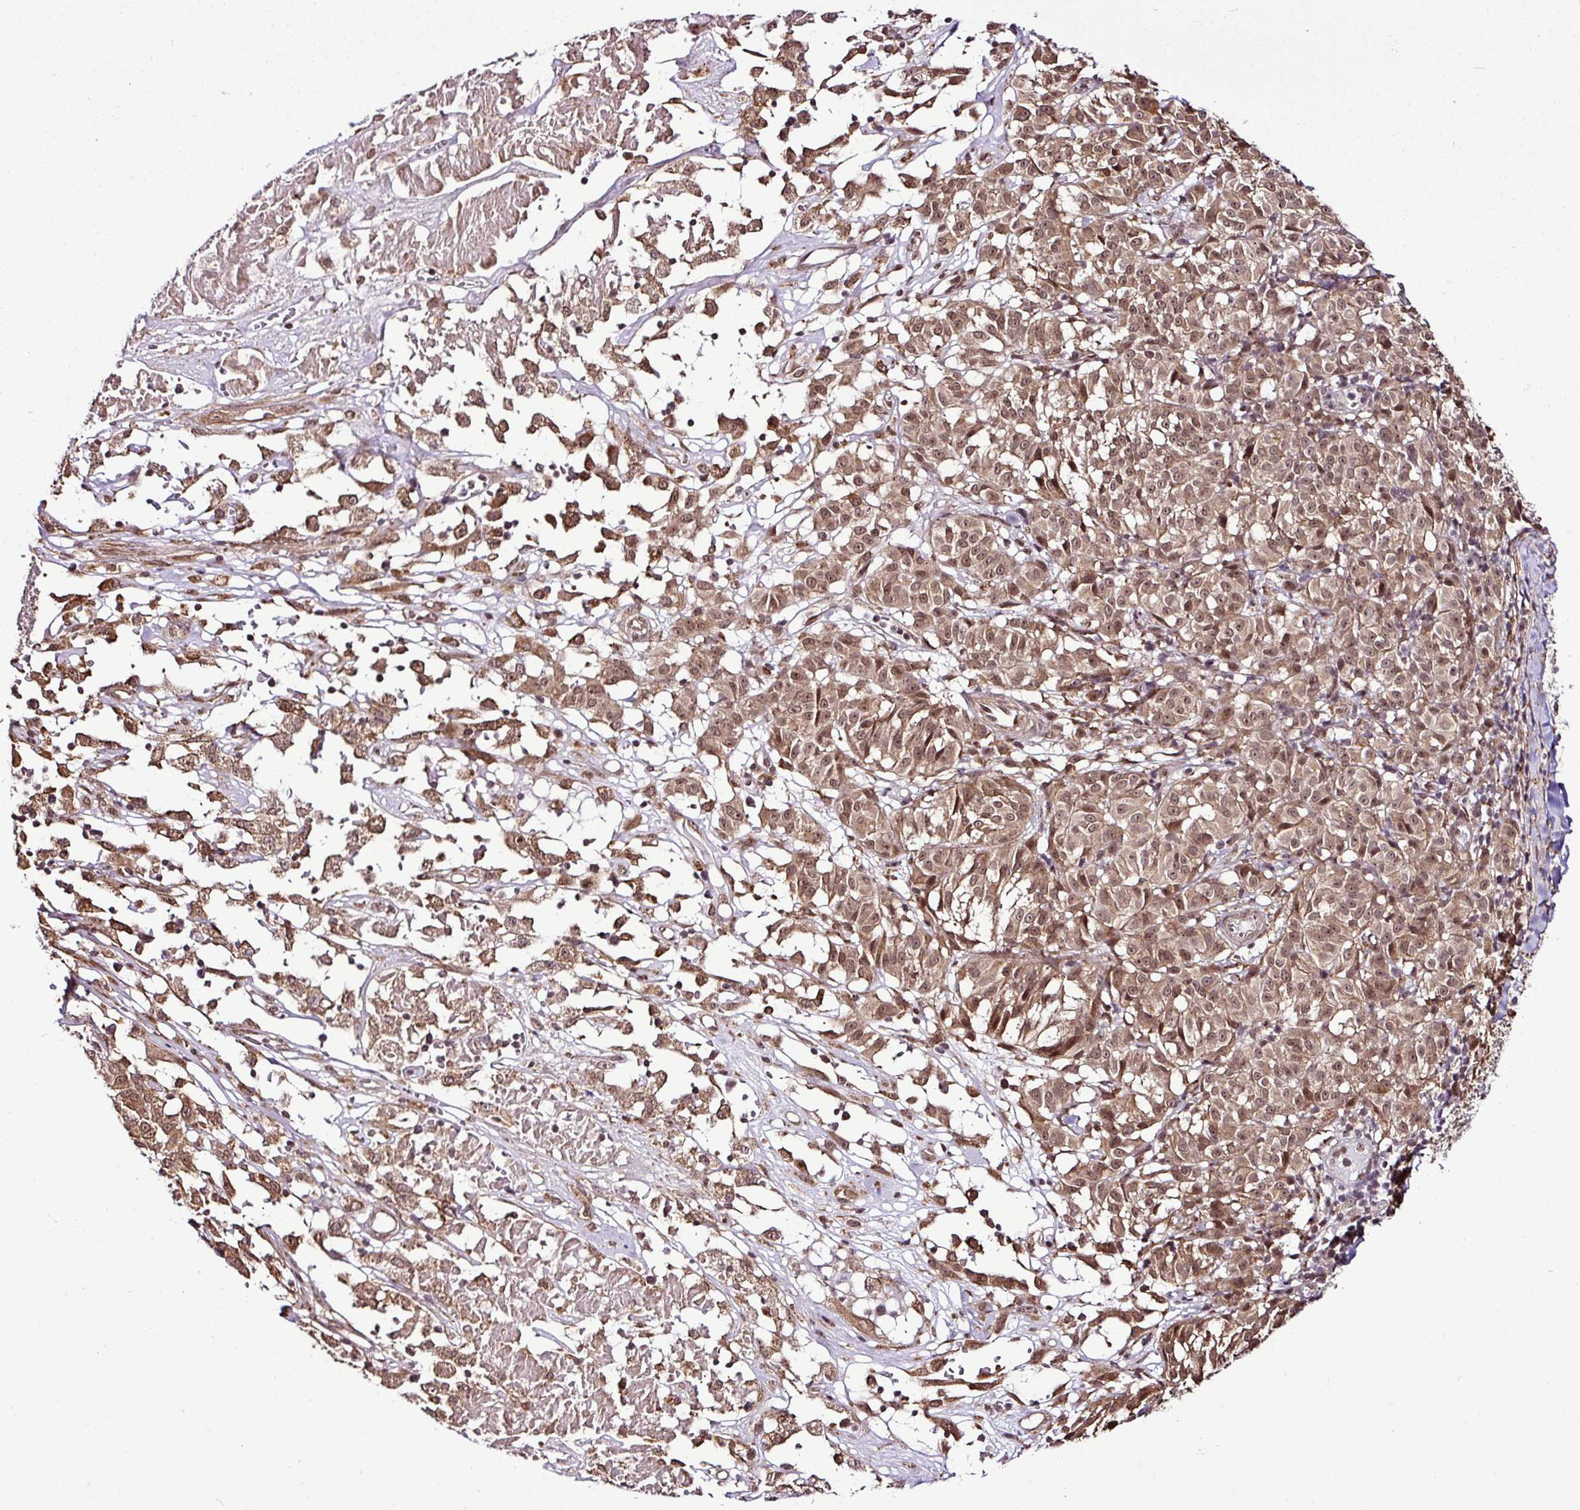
{"staining": {"intensity": "moderate", "quantity": ">75%", "location": "cytoplasmic/membranous,nuclear"}, "tissue": "melanoma", "cell_type": "Tumor cells", "image_type": "cancer", "snomed": [{"axis": "morphology", "description": "Malignant melanoma, NOS"}, {"axis": "topography", "description": "Skin"}], "caption": "Protein staining exhibits moderate cytoplasmic/membranous and nuclear staining in approximately >75% of tumor cells in malignant melanoma.", "gene": "FAM153A", "patient": {"sex": "female", "age": 72}}